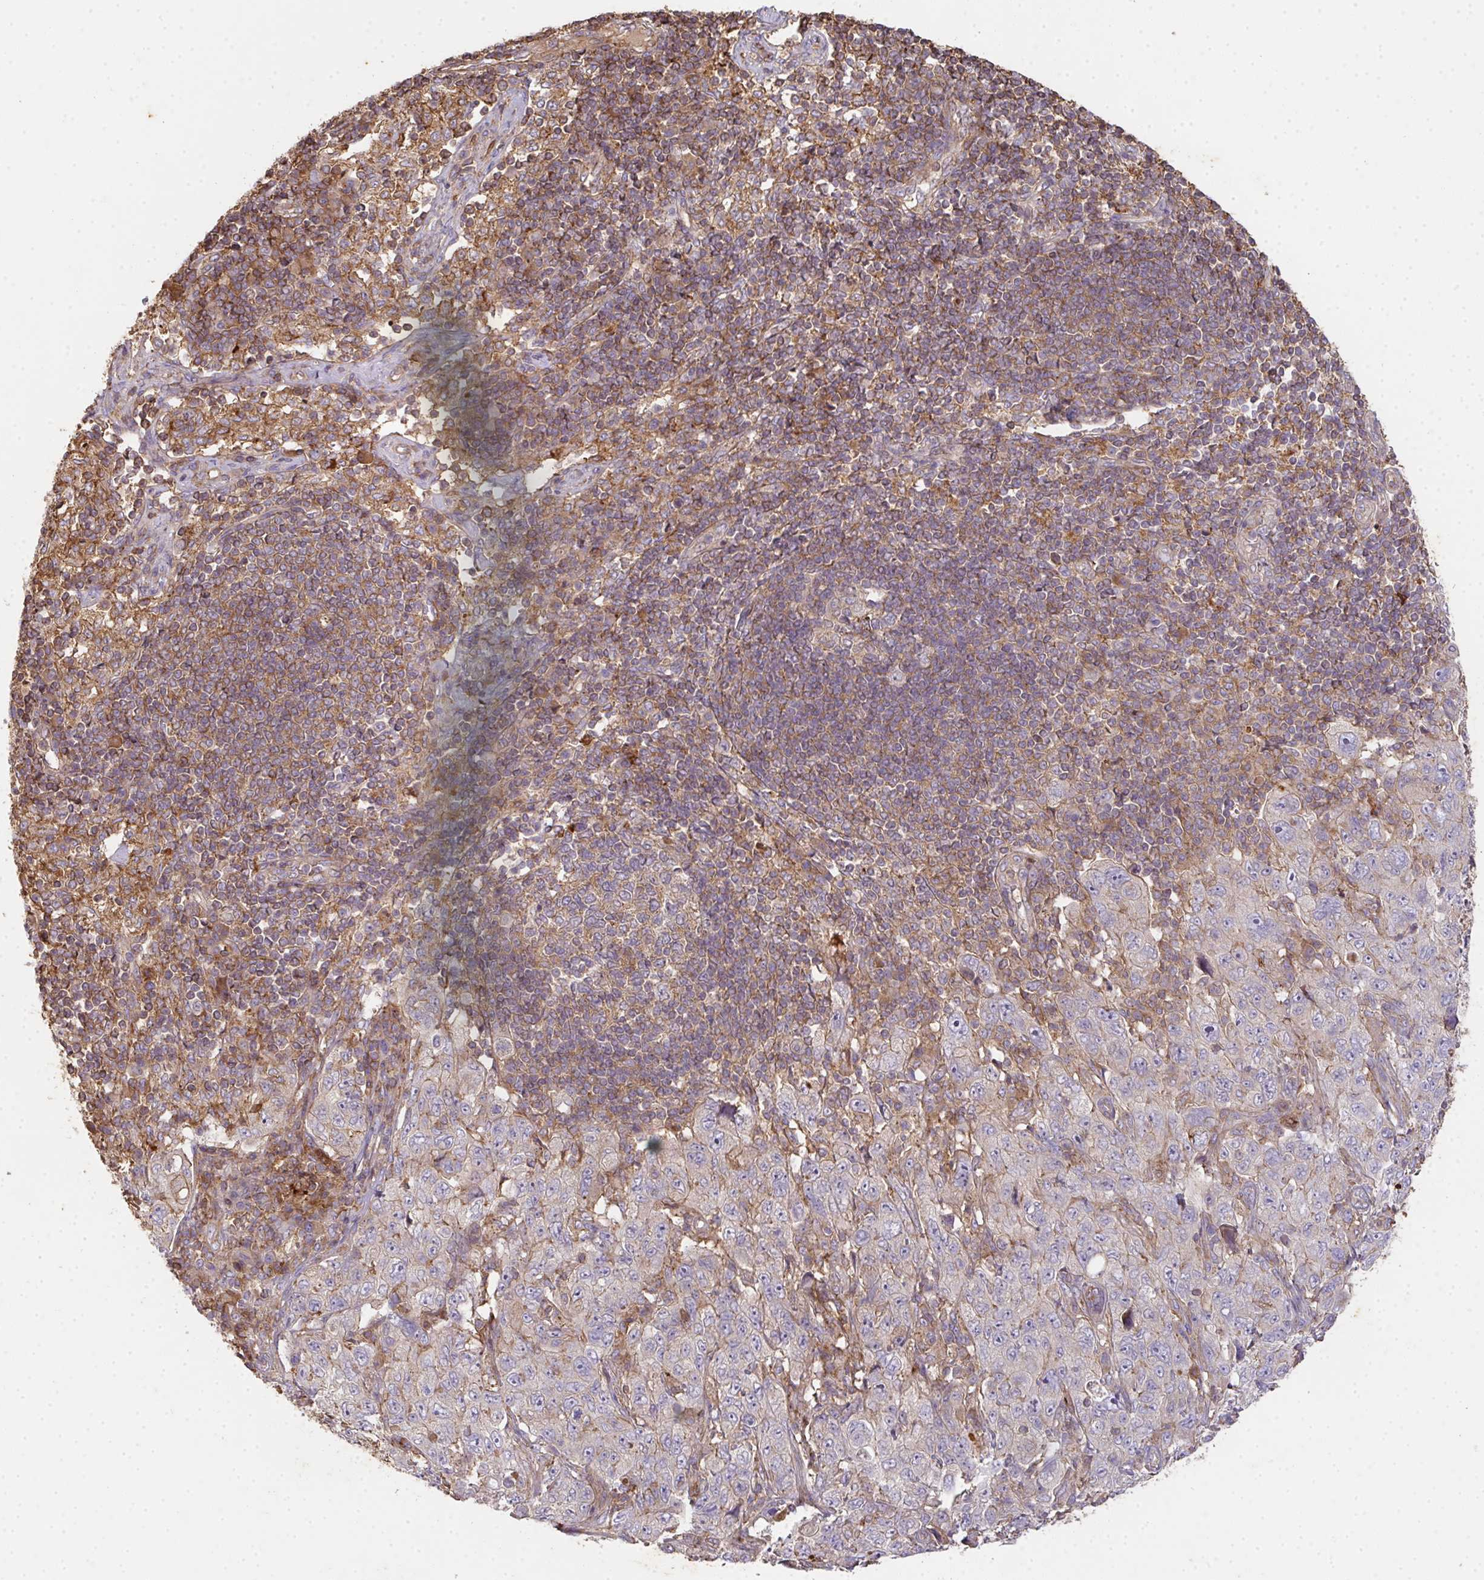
{"staining": {"intensity": "negative", "quantity": "none", "location": "none"}, "tissue": "pancreatic cancer", "cell_type": "Tumor cells", "image_type": "cancer", "snomed": [{"axis": "morphology", "description": "Adenocarcinoma, NOS"}, {"axis": "topography", "description": "Pancreas"}], "caption": "This is an immunohistochemistry photomicrograph of human adenocarcinoma (pancreatic). There is no expression in tumor cells.", "gene": "TNMD", "patient": {"sex": "male", "age": 68}}